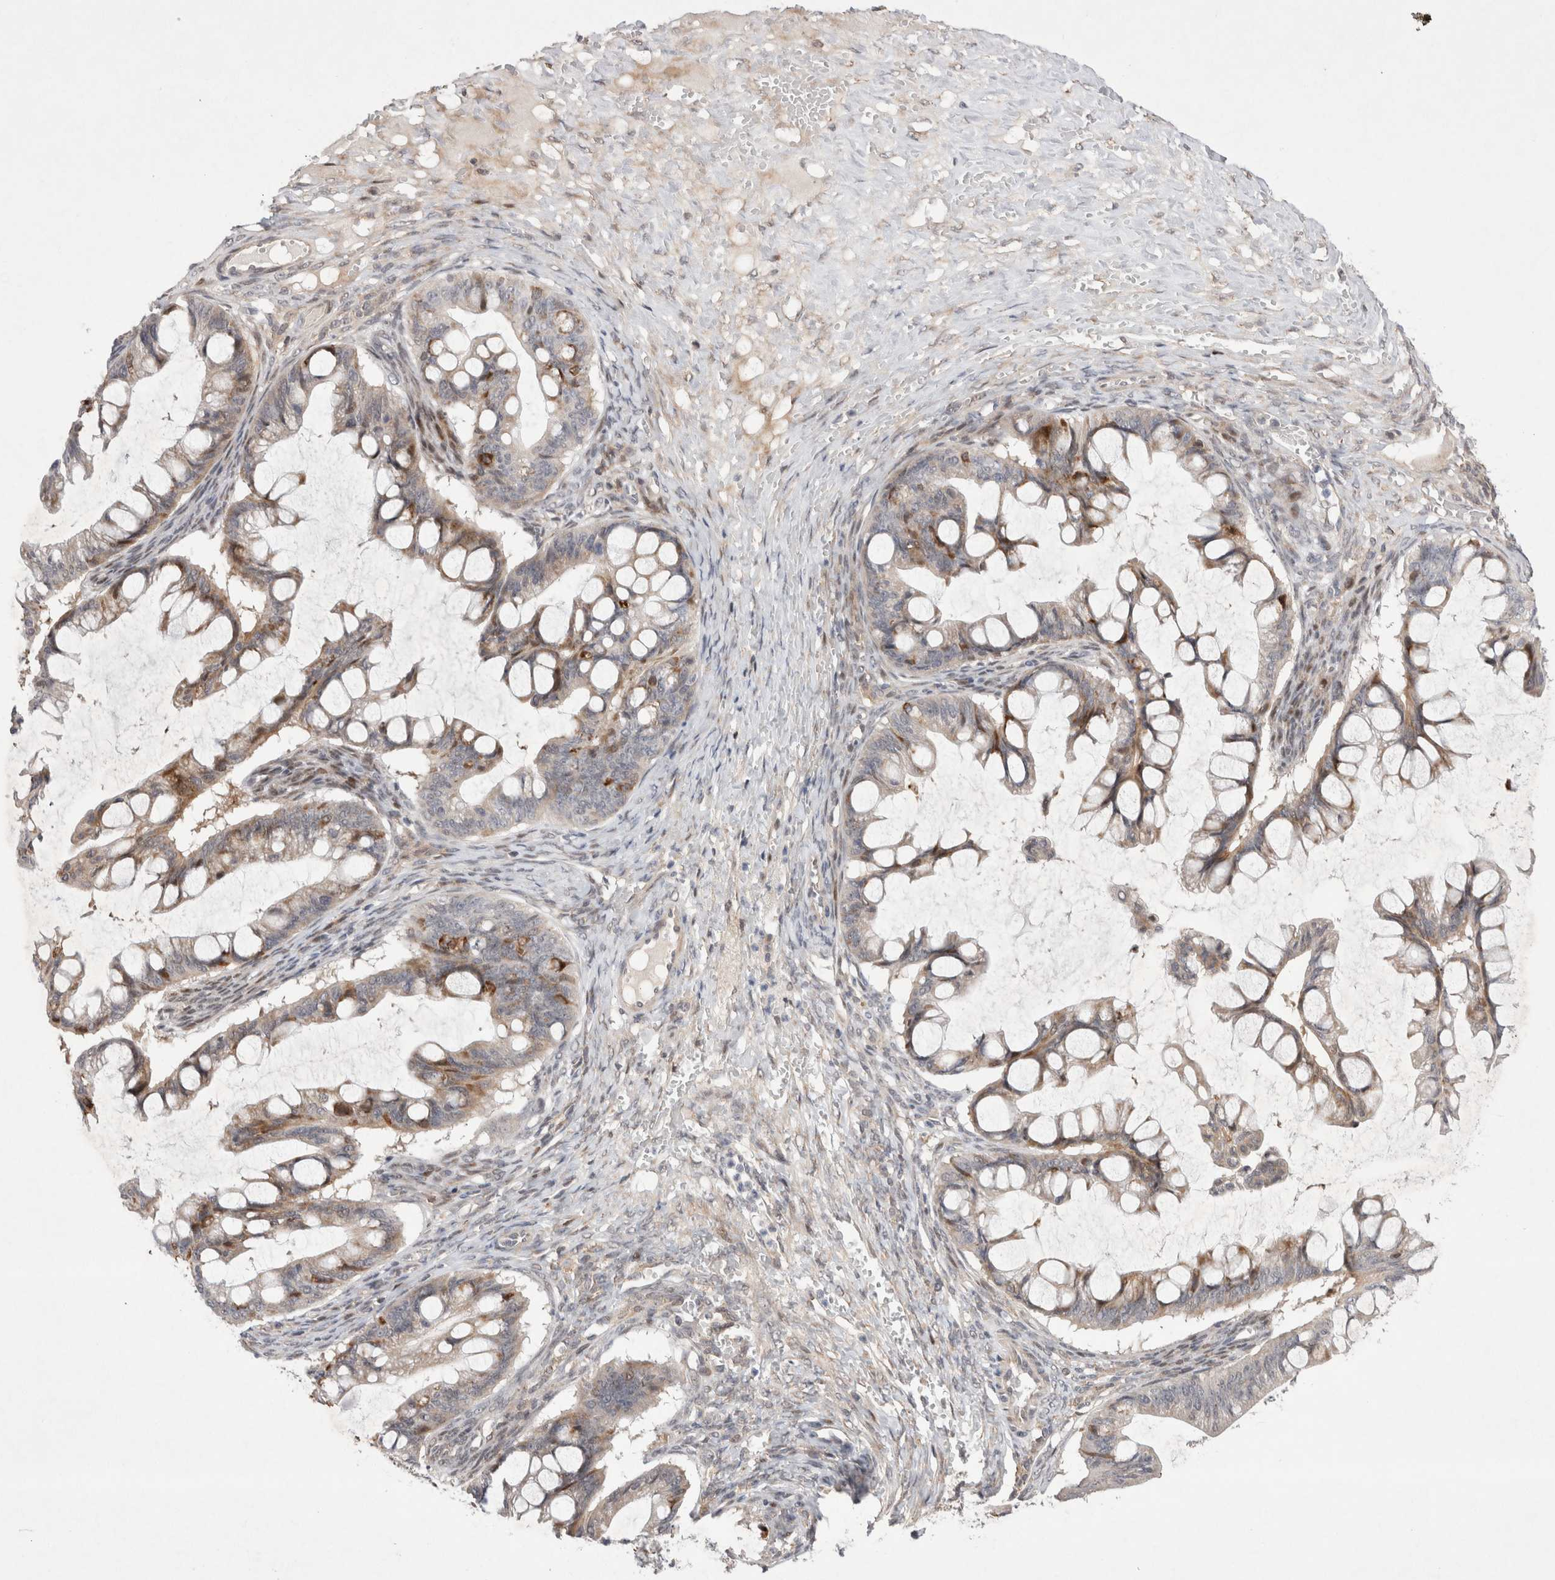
{"staining": {"intensity": "moderate", "quantity": "<25%", "location": "cytoplasmic/membranous"}, "tissue": "ovarian cancer", "cell_type": "Tumor cells", "image_type": "cancer", "snomed": [{"axis": "morphology", "description": "Cystadenocarcinoma, mucinous, NOS"}, {"axis": "topography", "description": "Ovary"}], "caption": "A low amount of moderate cytoplasmic/membranous staining is present in approximately <25% of tumor cells in mucinous cystadenocarcinoma (ovarian) tissue. (DAB = brown stain, brightfield microscopy at high magnification).", "gene": "GIMAP6", "patient": {"sex": "female", "age": 73}}